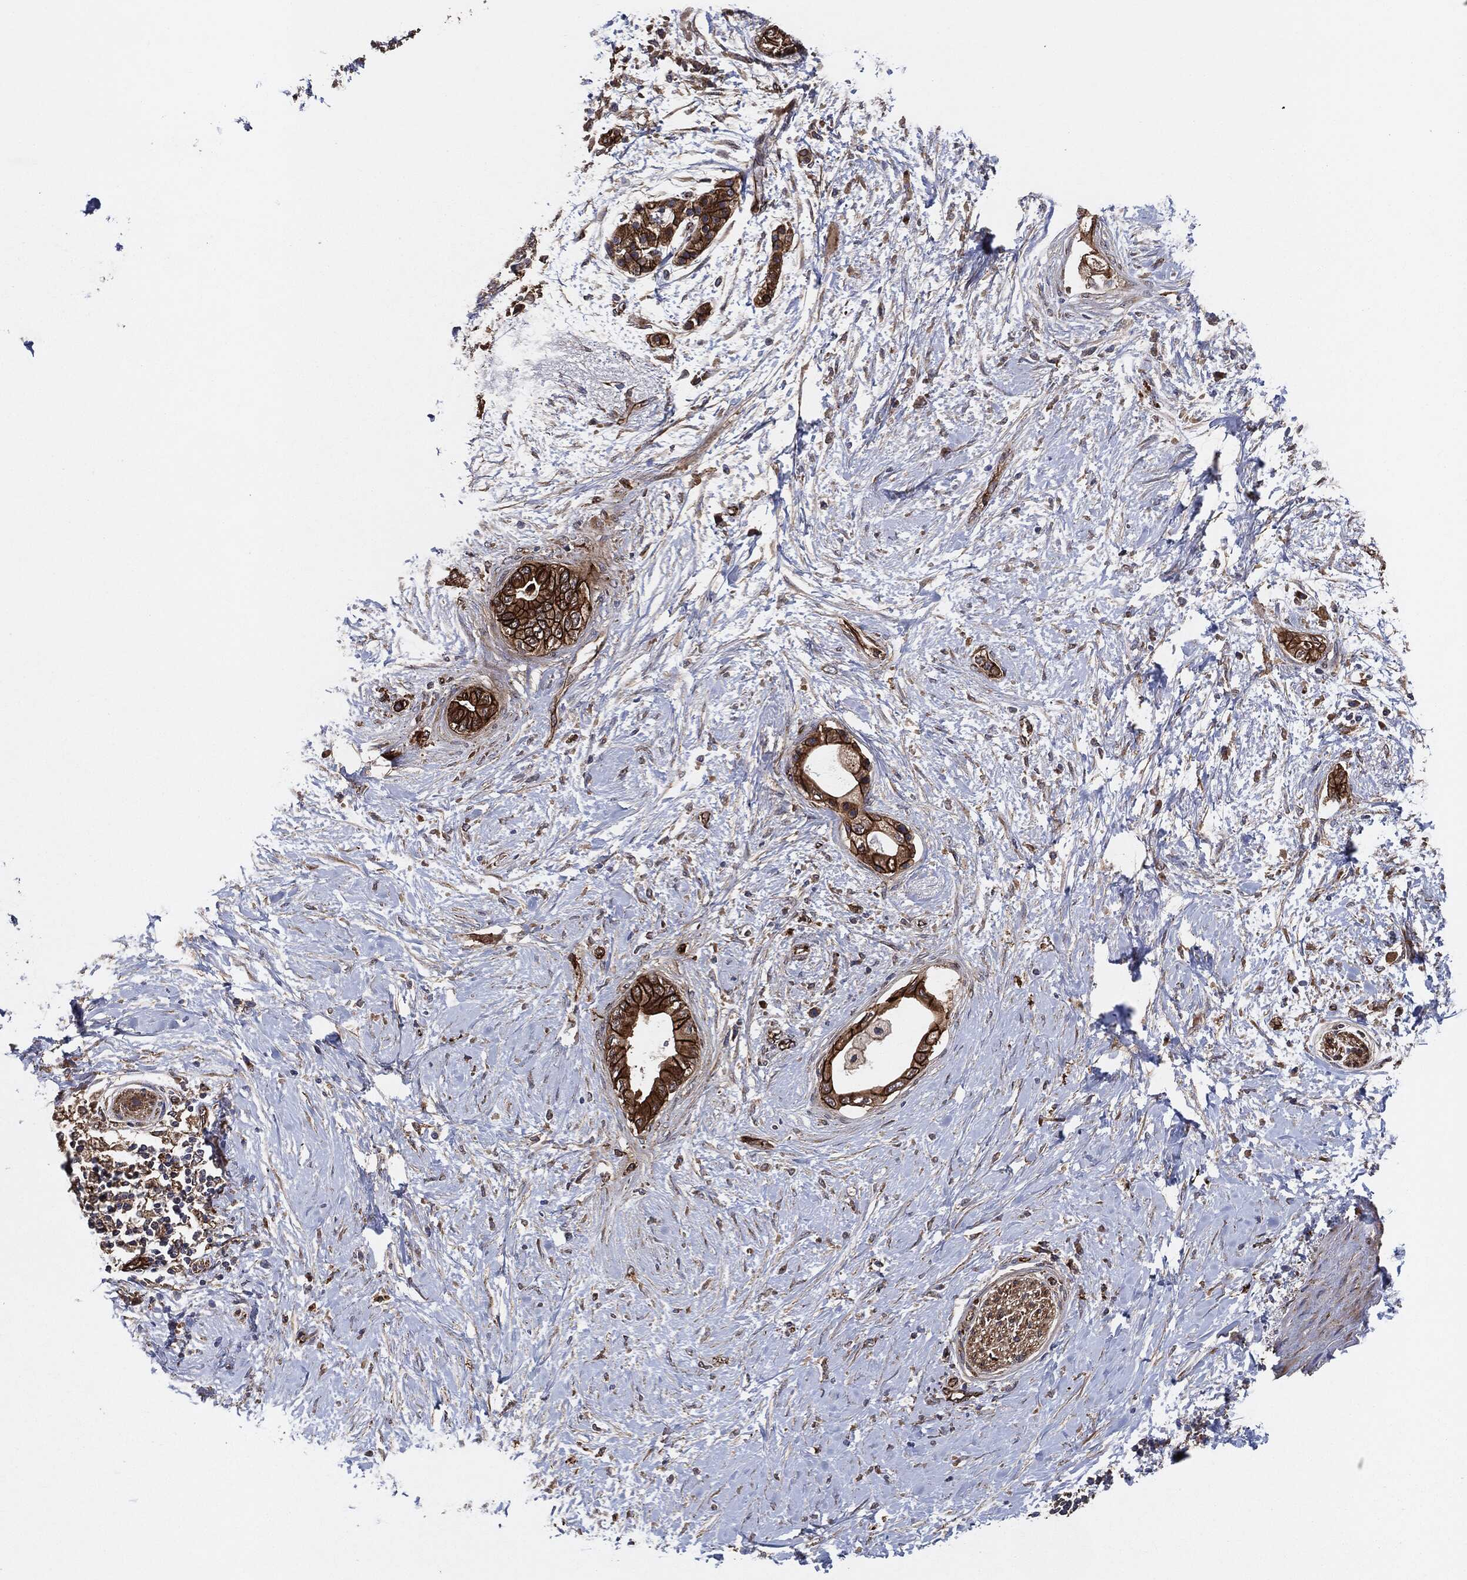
{"staining": {"intensity": "strong", "quantity": ">75%", "location": "cytoplasmic/membranous"}, "tissue": "pancreatic cancer", "cell_type": "Tumor cells", "image_type": "cancer", "snomed": [{"axis": "morphology", "description": "Normal tissue, NOS"}, {"axis": "morphology", "description": "Adenocarcinoma, NOS"}, {"axis": "topography", "description": "Pancreas"}, {"axis": "topography", "description": "Duodenum"}], "caption": "Pancreatic cancer stained with a brown dye displays strong cytoplasmic/membranous positive staining in about >75% of tumor cells.", "gene": "CTNNA1", "patient": {"sex": "female", "age": 60}}